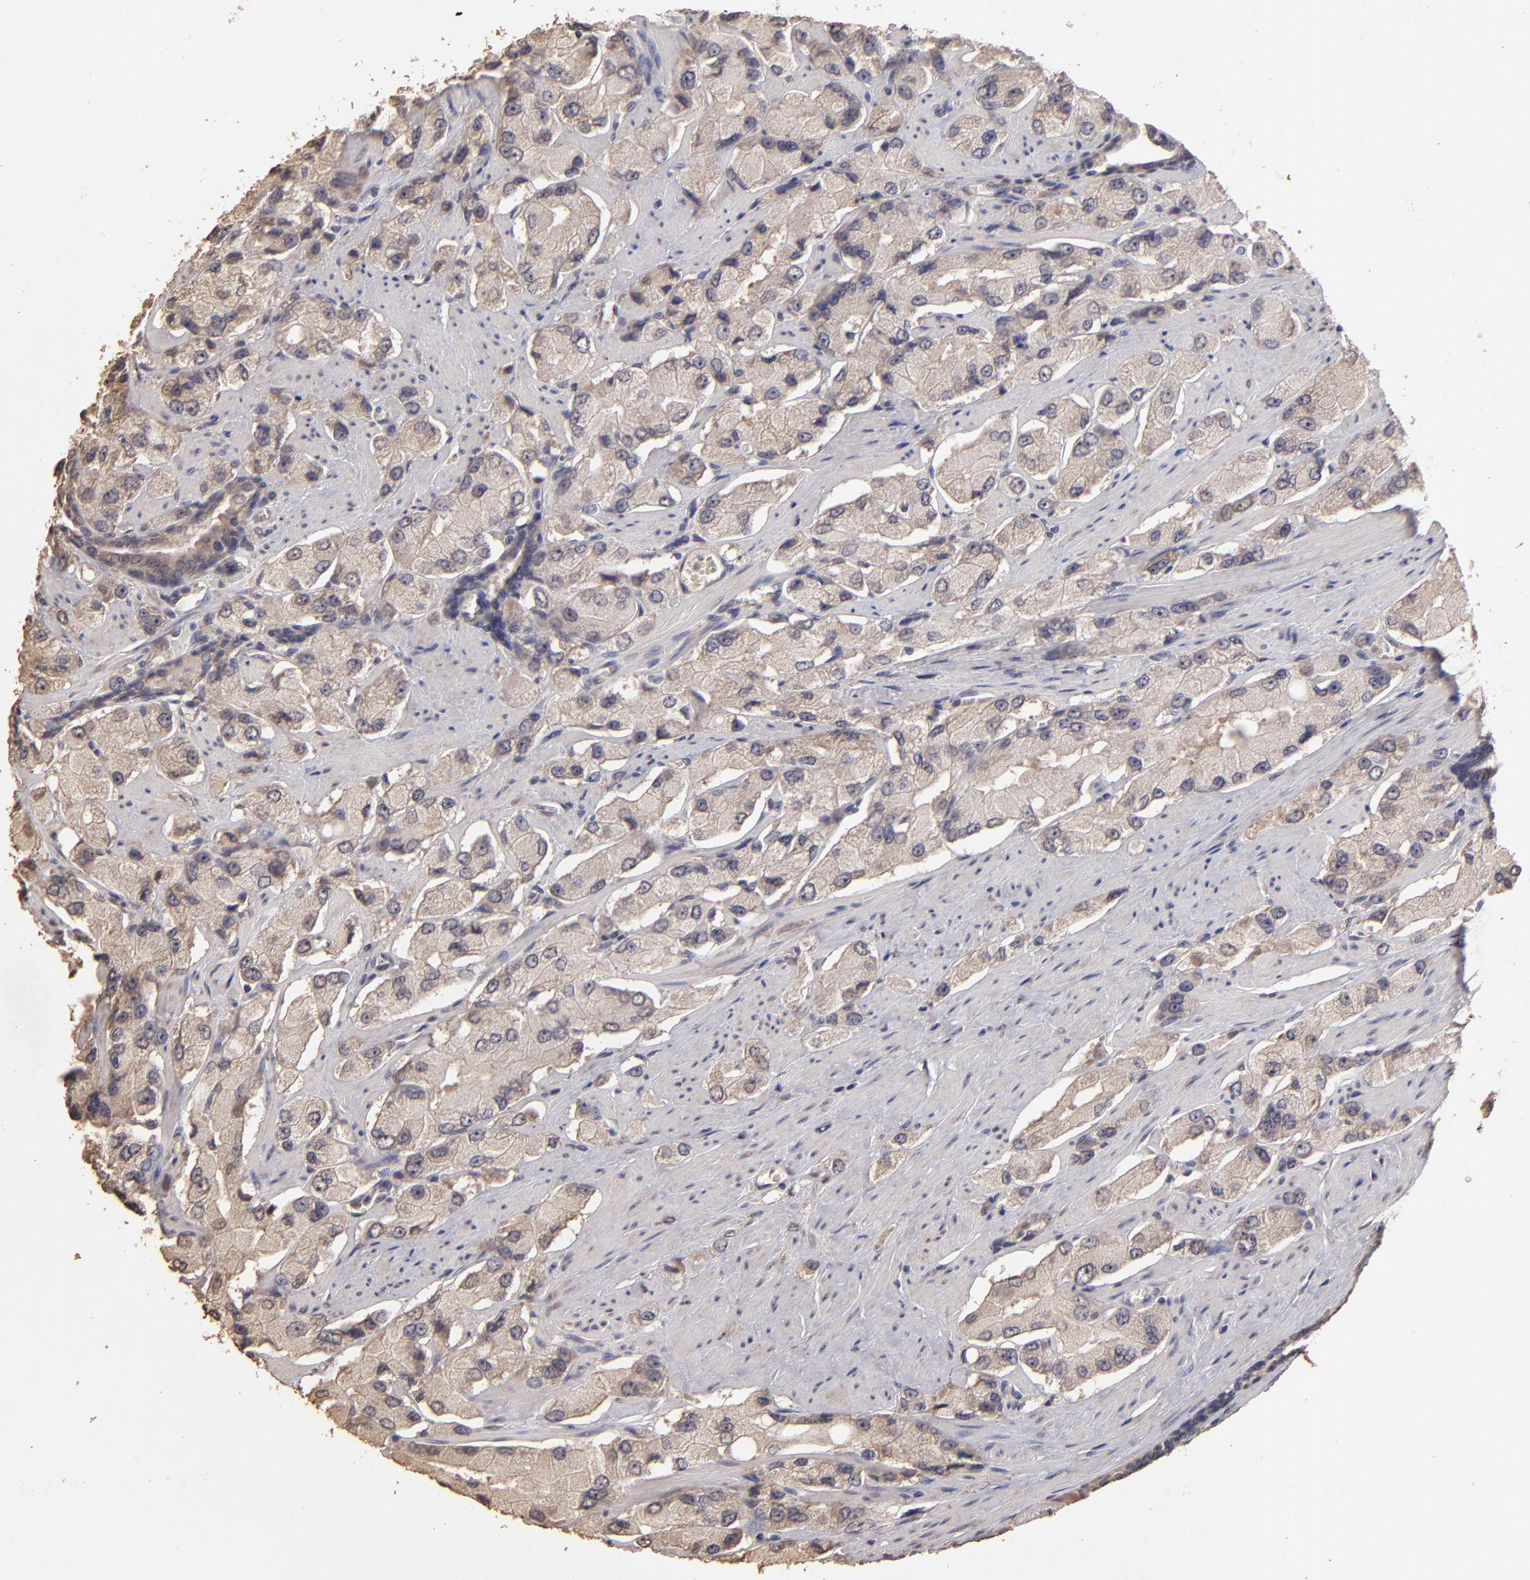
{"staining": {"intensity": "weak", "quantity": ">75%", "location": "cytoplasmic/membranous"}, "tissue": "prostate cancer", "cell_type": "Tumor cells", "image_type": "cancer", "snomed": [{"axis": "morphology", "description": "Adenocarcinoma, High grade"}, {"axis": "topography", "description": "Prostate"}], "caption": "Immunohistochemistry of prostate cancer displays low levels of weak cytoplasmic/membranous positivity in about >75% of tumor cells. (Brightfield microscopy of DAB IHC at high magnification).", "gene": "OPHN1", "patient": {"sex": "male", "age": 58}}